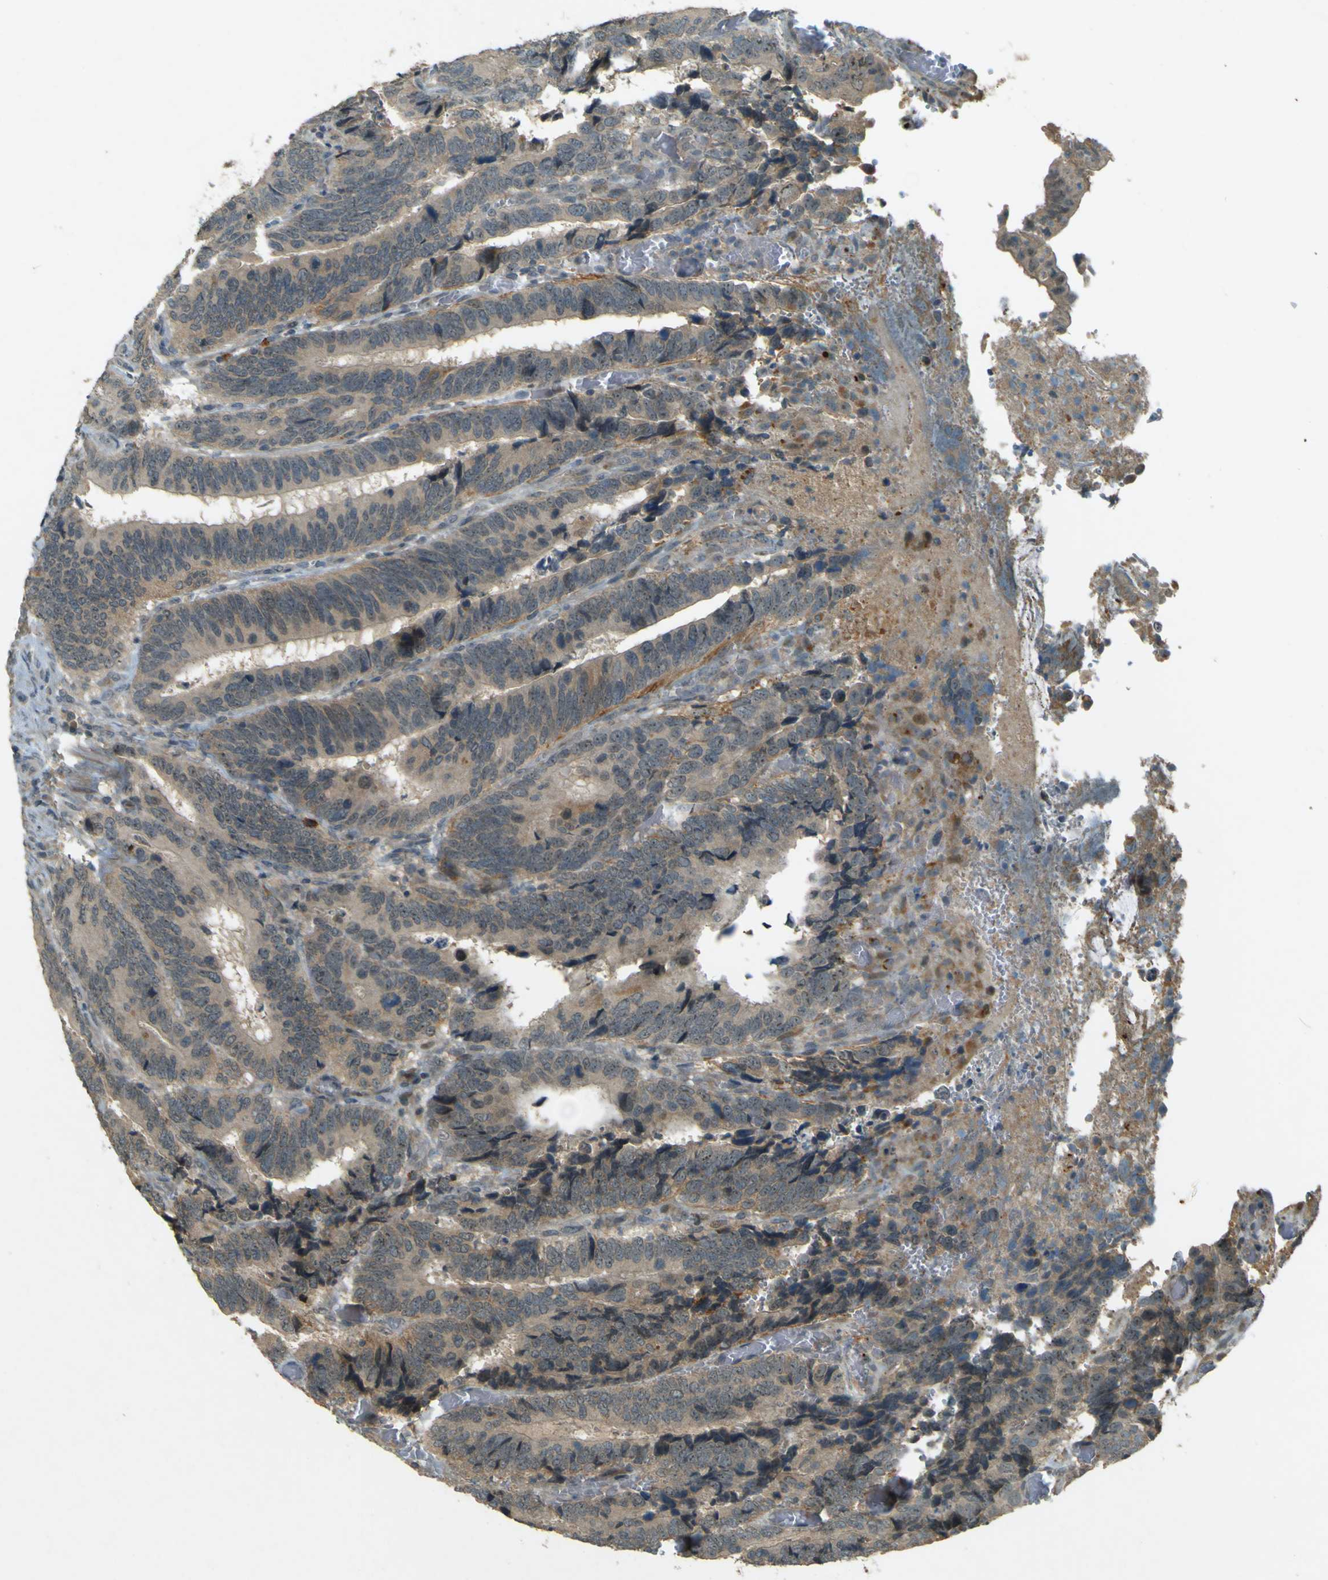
{"staining": {"intensity": "weak", "quantity": ">75%", "location": "cytoplasmic/membranous"}, "tissue": "colorectal cancer", "cell_type": "Tumor cells", "image_type": "cancer", "snomed": [{"axis": "morphology", "description": "Adenocarcinoma, NOS"}, {"axis": "topography", "description": "Colon"}], "caption": "IHC of adenocarcinoma (colorectal) demonstrates low levels of weak cytoplasmic/membranous staining in about >75% of tumor cells.", "gene": "MPDZ", "patient": {"sex": "male", "age": 72}}